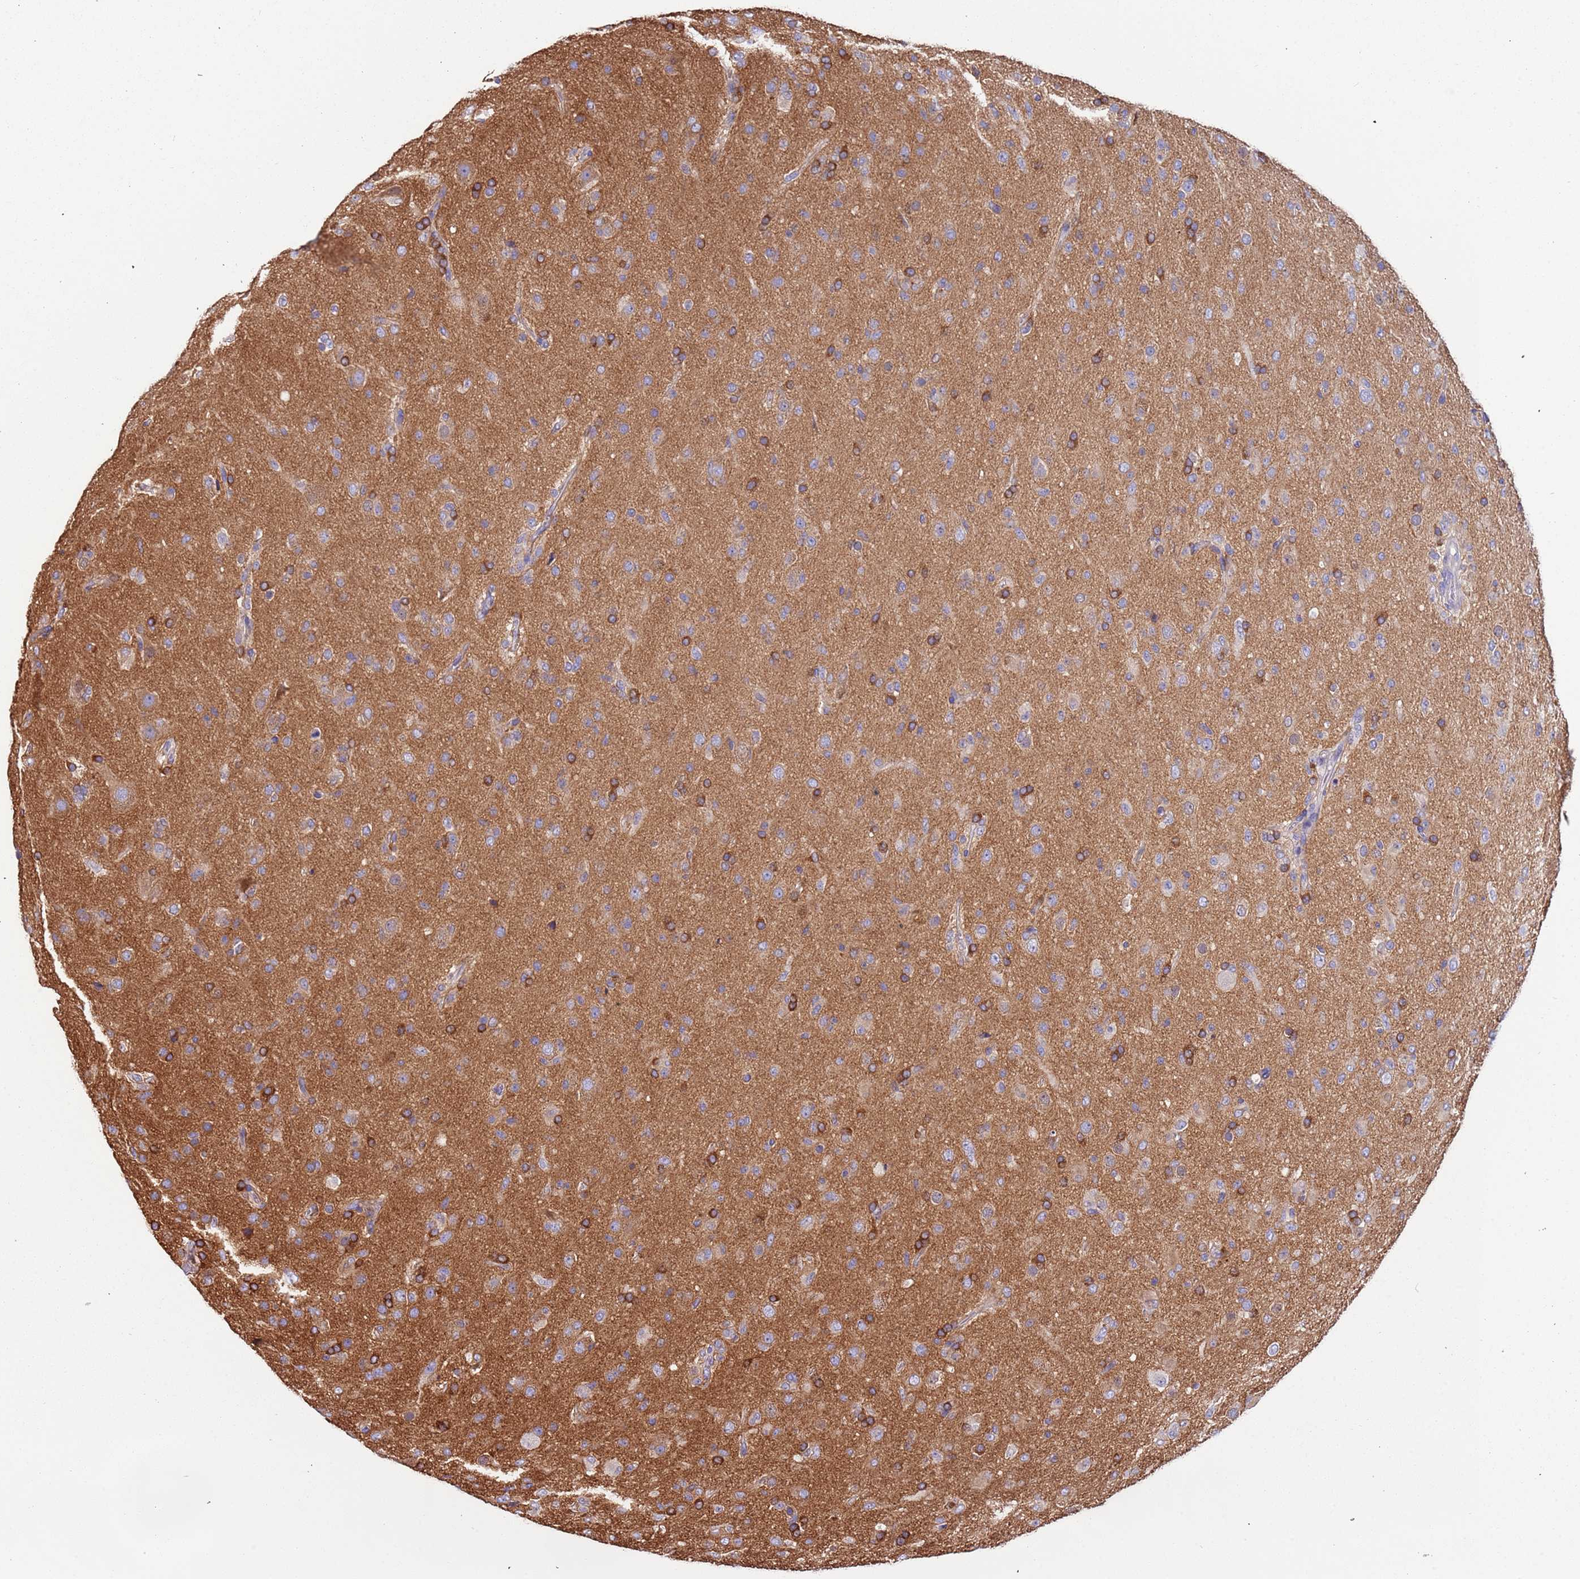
{"staining": {"intensity": "strong", "quantity": ">75%", "location": "cytoplasmic/membranous"}, "tissue": "glioma", "cell_type": "Tumor cells", "image_type": "cancer", "snomed": [{"axis": "morphology", "description": "Glioma, malignant, Low grade"}, {"axis": "topography", "description": "Brain"}], "caption": "Tumor cells show strong cytoplasmic/membranous staining in about >75% of cells in malignant glioma (low-grade).", "gene": "LAMB4", "patient": {"sex": "male", "age": 65}}